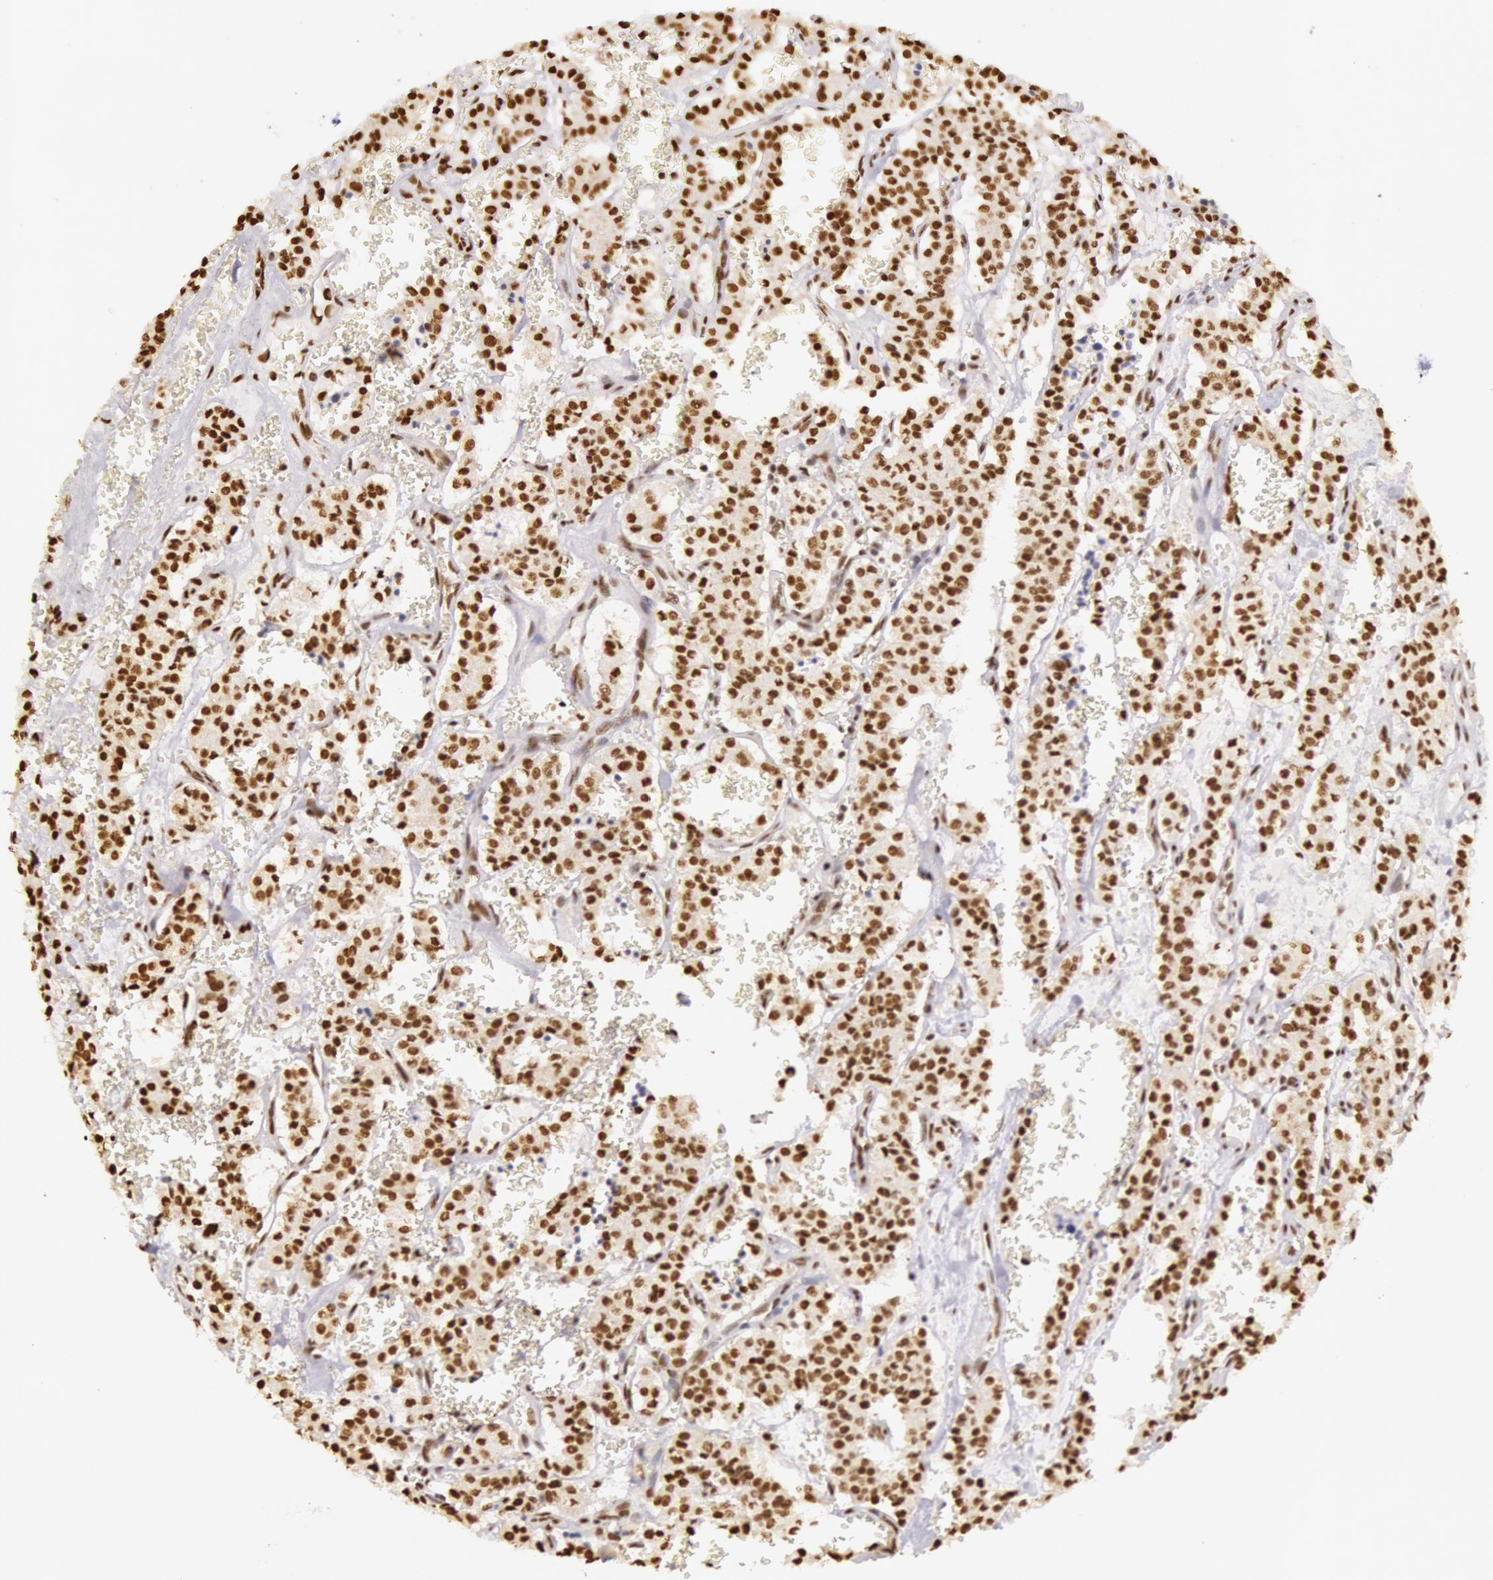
{"staining": {"intensity": "strong", "quantity": ">75%", "location": "nuclear"}, "tissue": "carcinoid", "cell_type": "Tumor cells", "image_type": "cancer", "snomed": [{"axis": "morphology", "description": "Carcinoid, malignant, NOS"}, {"axis": "topography", "description": "Bronchus"}], "caption": "Brown immunohistochemical staining in human carcinoid (malignant) exhibits strong nuclear expression in approximately >75% of tumor cells.", "gene": "HNRNPH2", "patient": {"sex": "male", "age": 55}}